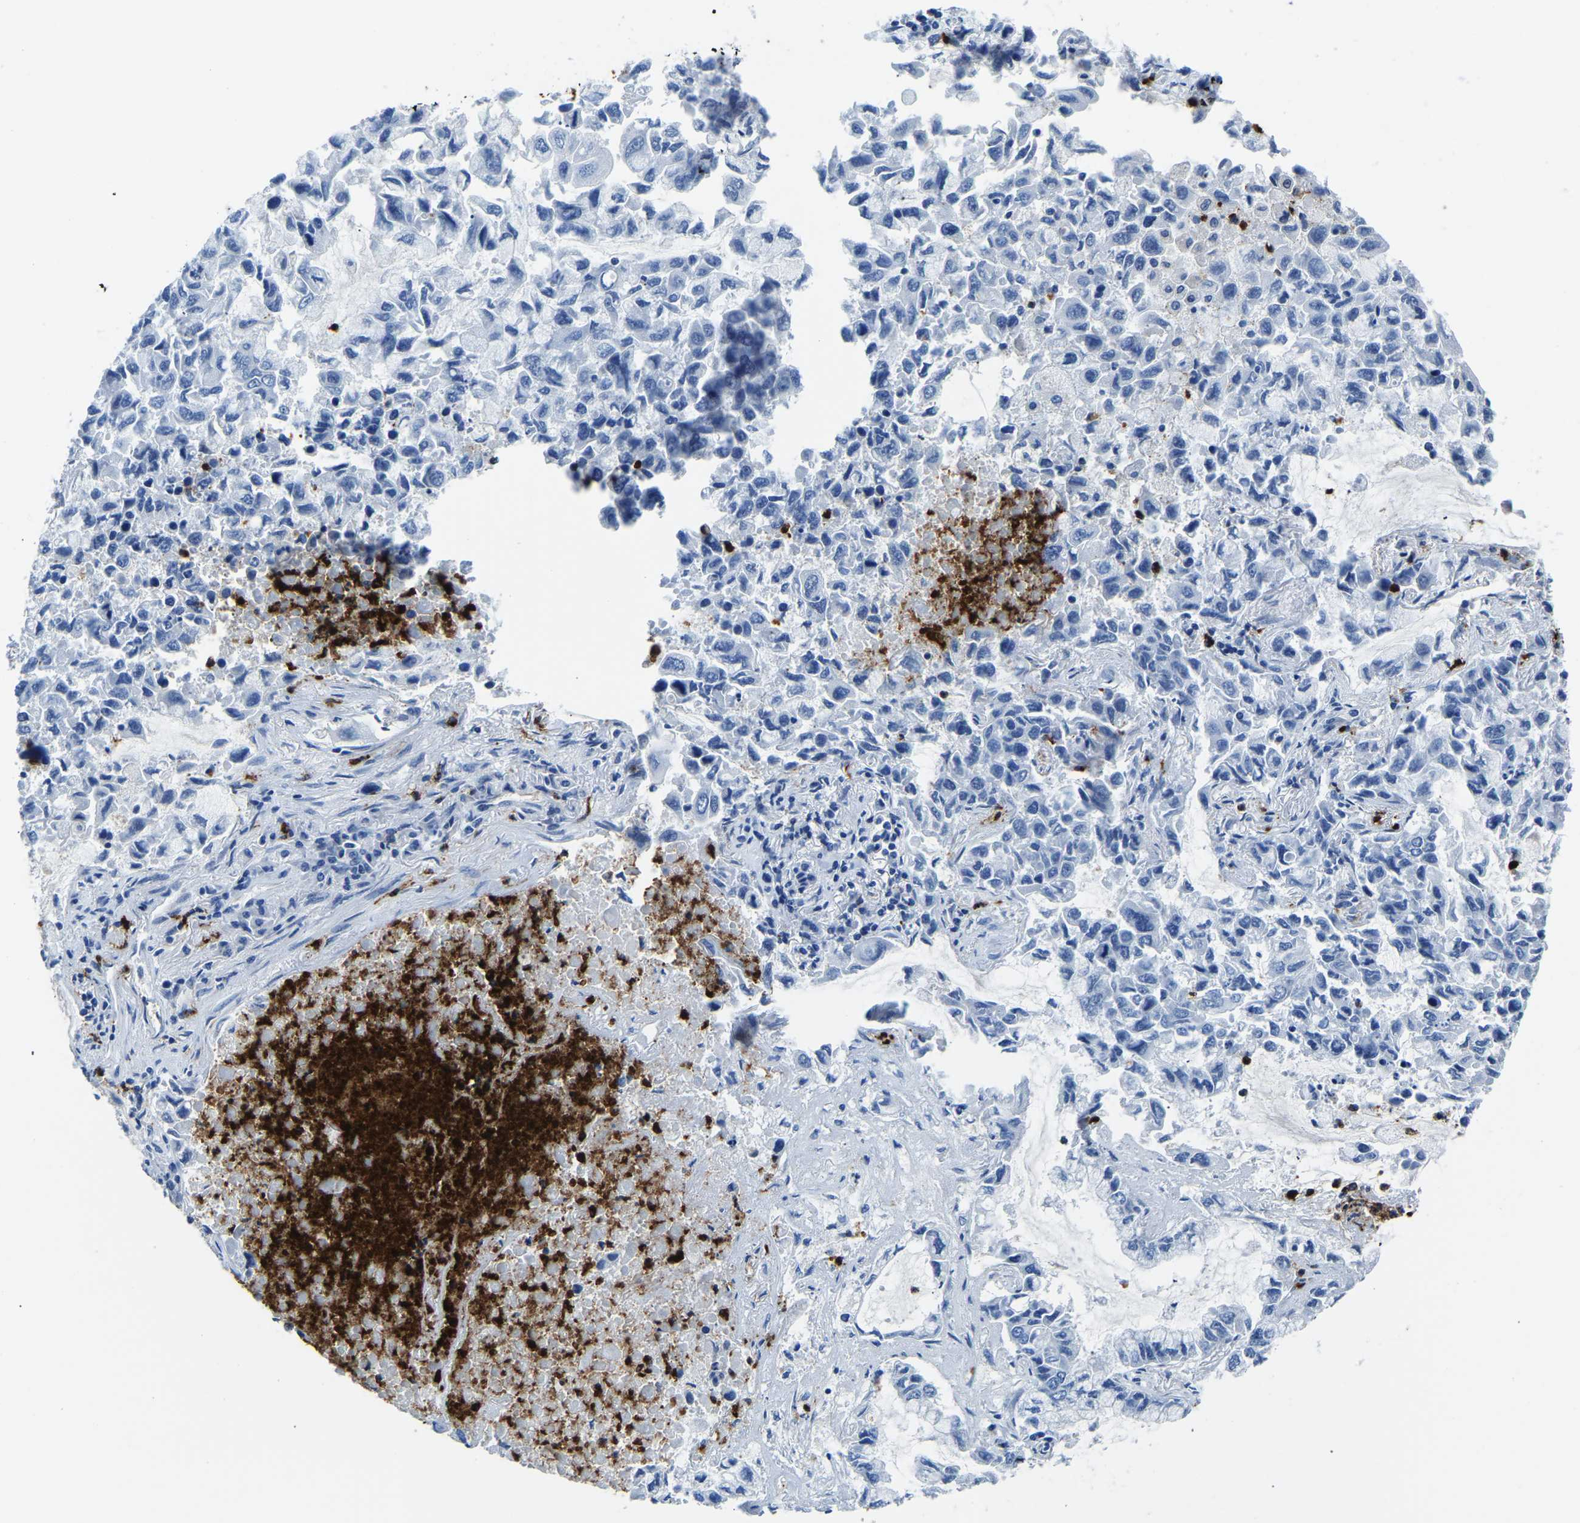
{"staining": {"intensity": "negative", "quantity": "none", "location": "none"}, "tissue": "lung cancer", "cell_type": "Tumor cells", "image_type": "cancer", "snomed": [{"axis": "morphology", "description": "Adenocarcinoma, NOS"}, {"axis": "topography", "description": "Lung"}], "caption": "The micrograph demonstrates no significant positivity in tumor cells of adenocarcinoma (lung). Nuclei are stained in blue.", "gene": "MS4A3", "patient": {"sex": "male", "age": 64}}